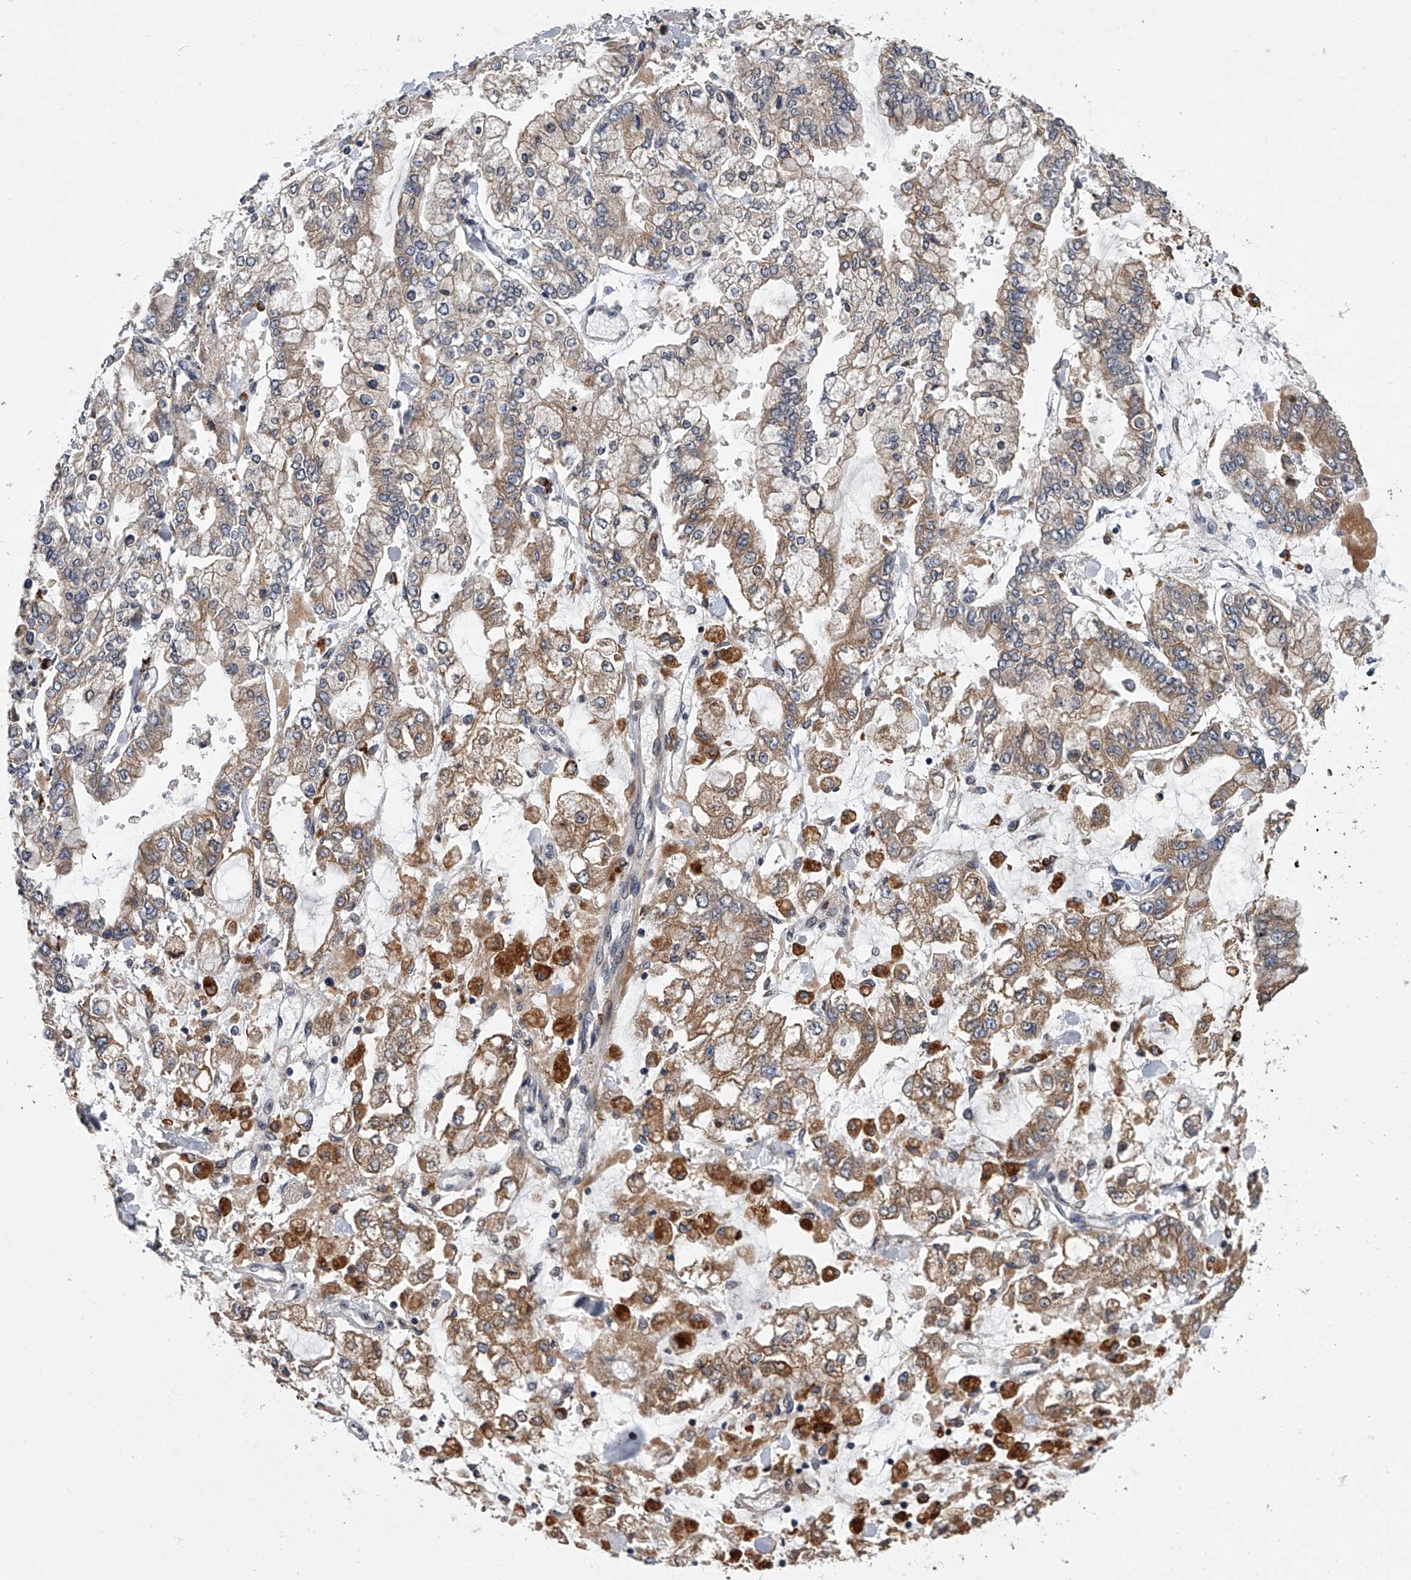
{"staining": {"intensity": "moderate", "quantity": ">75%", "location": "cytoplasmic/membranous"}, "tissue": "stomach cancer", "cell_type": "Tumor cells", "image_type": "cancer", "snomed": [{"axis": "morphology", "description": "Normal tissue, NOS"}, {"axis": "morphology", "description": "Adenocarcinoma, NOS"}, {"axis": "topography", "description": "Stomach, upper"}, {"axis": "topography", "description": "Stomach"}], "caption": "Immunohistochemical staining of human stomach cancer (adenocarcinoma) reveals medium levels of moderate cytoplasmic/membranous expression in about >75% of tumor cells.", "gene": "TRIM8", "patient": {"sex": "male", "age": 76}}